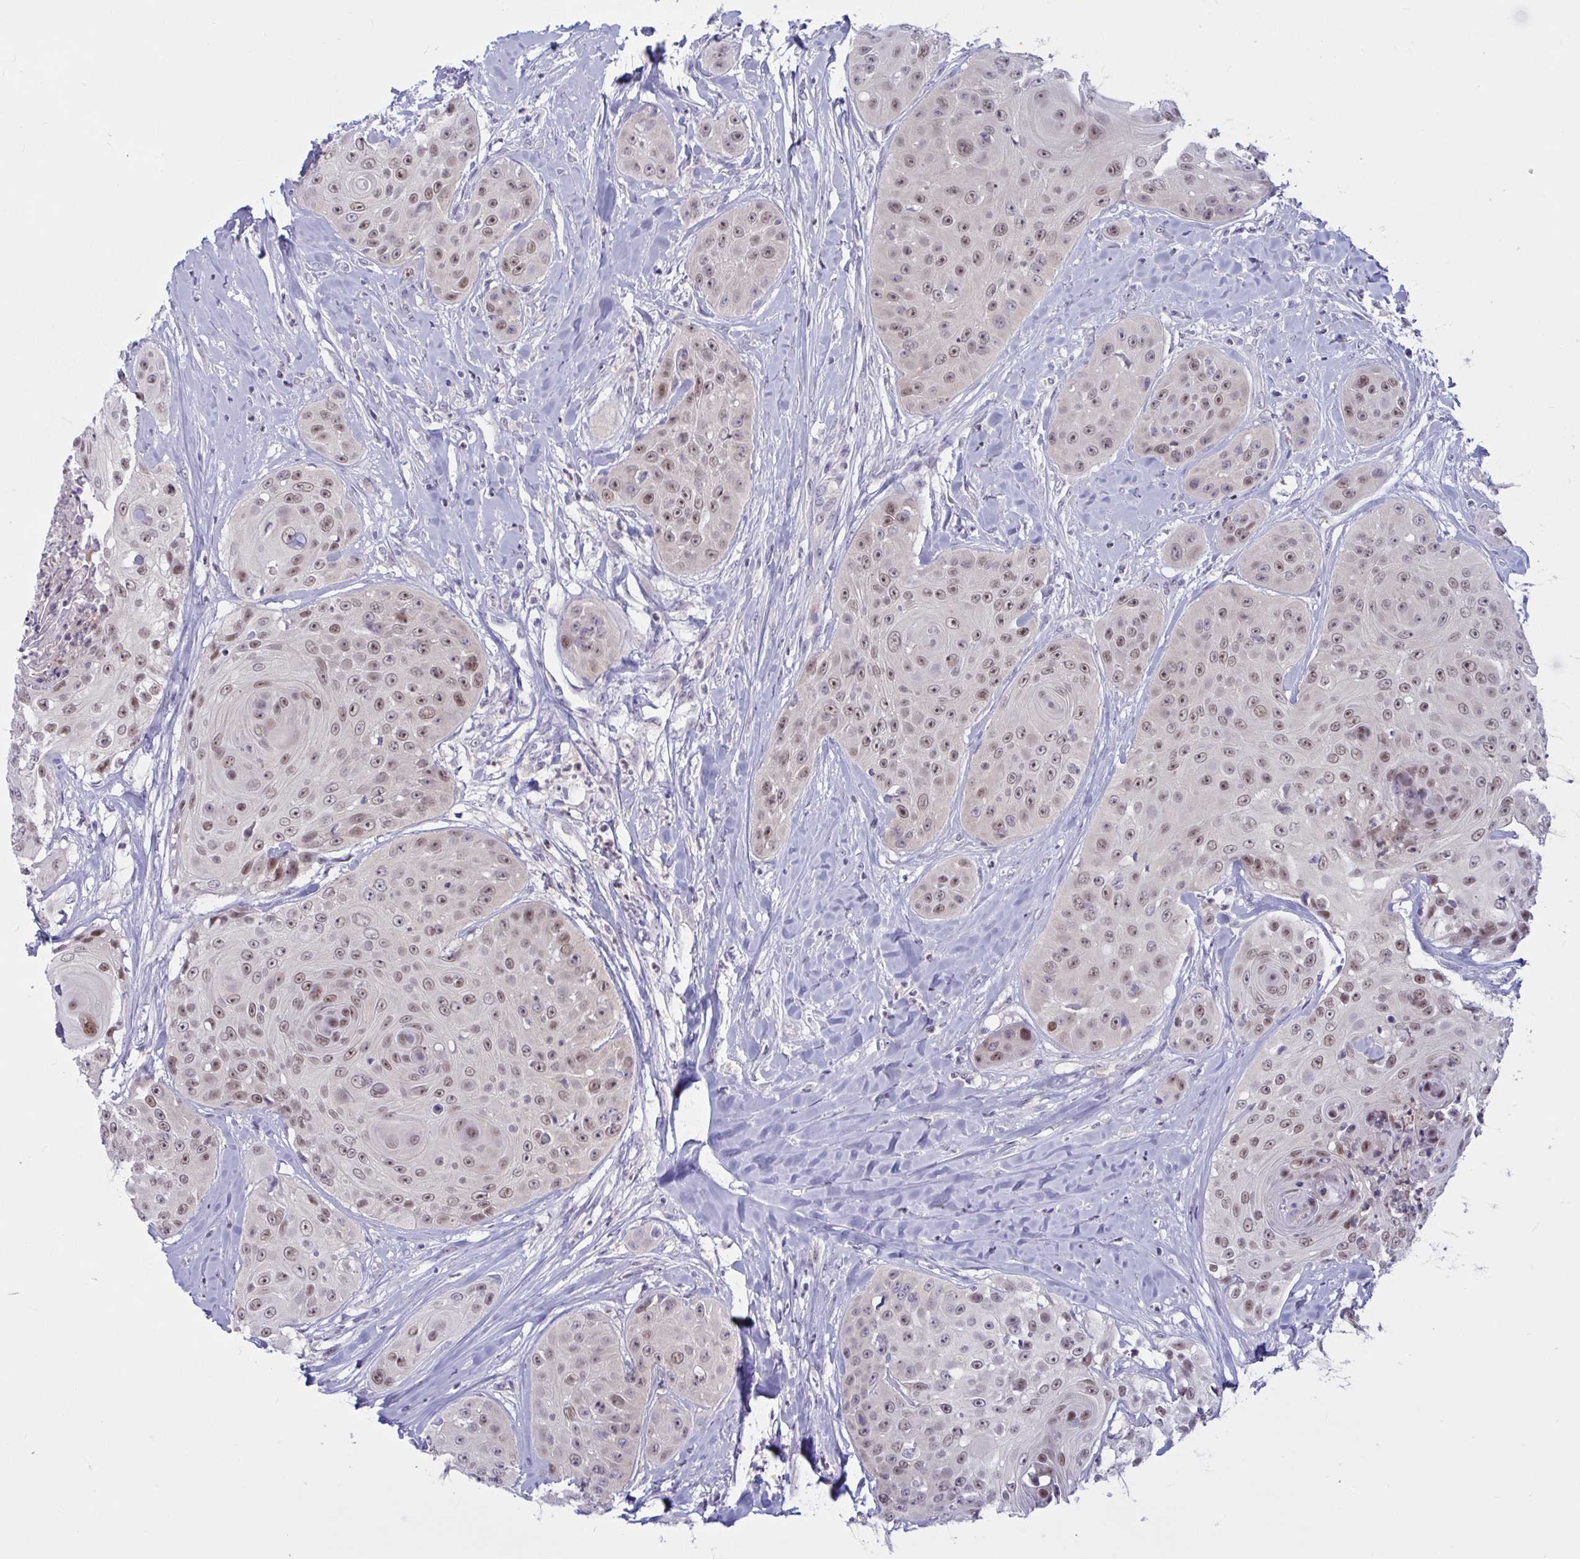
{"staining": {"intensity": "moderate", "quantity": ">75%", "location": "nuclear"}, "tissue": "head and neck cancer", "cell_type": "Tumor cells", "image_type": "cancer", "snomed": [{"axis": "morphology", "description": "Squamous cell carcinoma, NOS"}, {"axis": "topography", "description": "Head-Neck"}], "caption": "This histopathology image exhibits head and neck cancer (squamous cell carcinoma) stained with IHC to label a protein in brown. The nuclear of tumor cells show moderate positivity for the protein. Nuclei are counter-stained blue.", "gene": "TSN", "patient": {"sex": "male", "age": 83}}